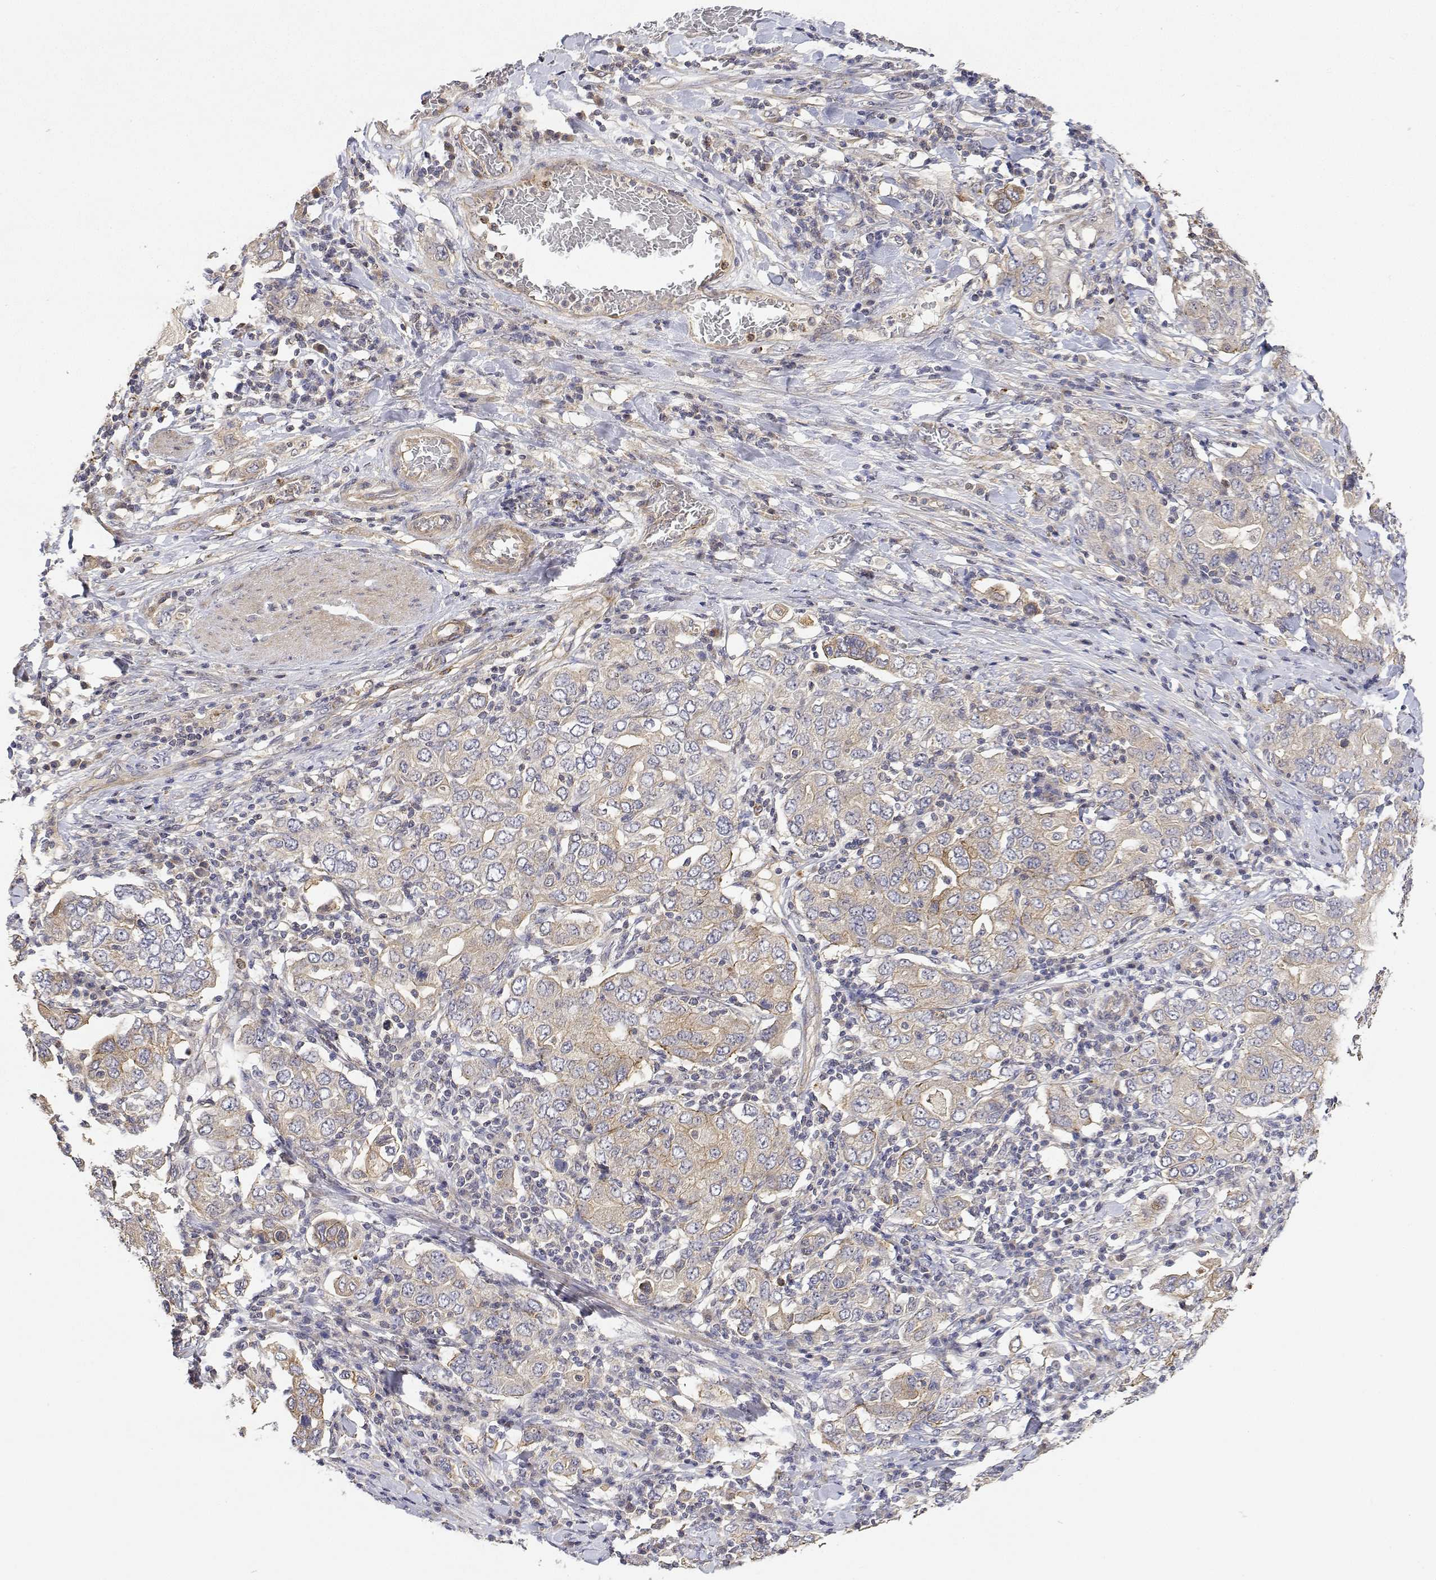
{"staining": {"intensity": "weak", "quantity": "25%-75%", "location": "cytoplasmic/membranous"}, "tissue": "stomach cancer", "cell_type": "Tumor cells", "image_type": "cancer", "snomed": [{"axis": "morphology", "description": "Adenocarcinoma, NOS"}, {"axis": "topography", "description": "Stomach, upper"}, {"axis": "topography", "description": "Stomach"}], "caption": "Immunohistochemical staining of stomach adenocarcinoma displays low levels of weak cytoplasmic/membranous protein positivity in about 25%-75% of tumor cells. Nuclei are stained in blue.", "gene": "LONRF3", "patient": {"sex": "male", "age": 62}}